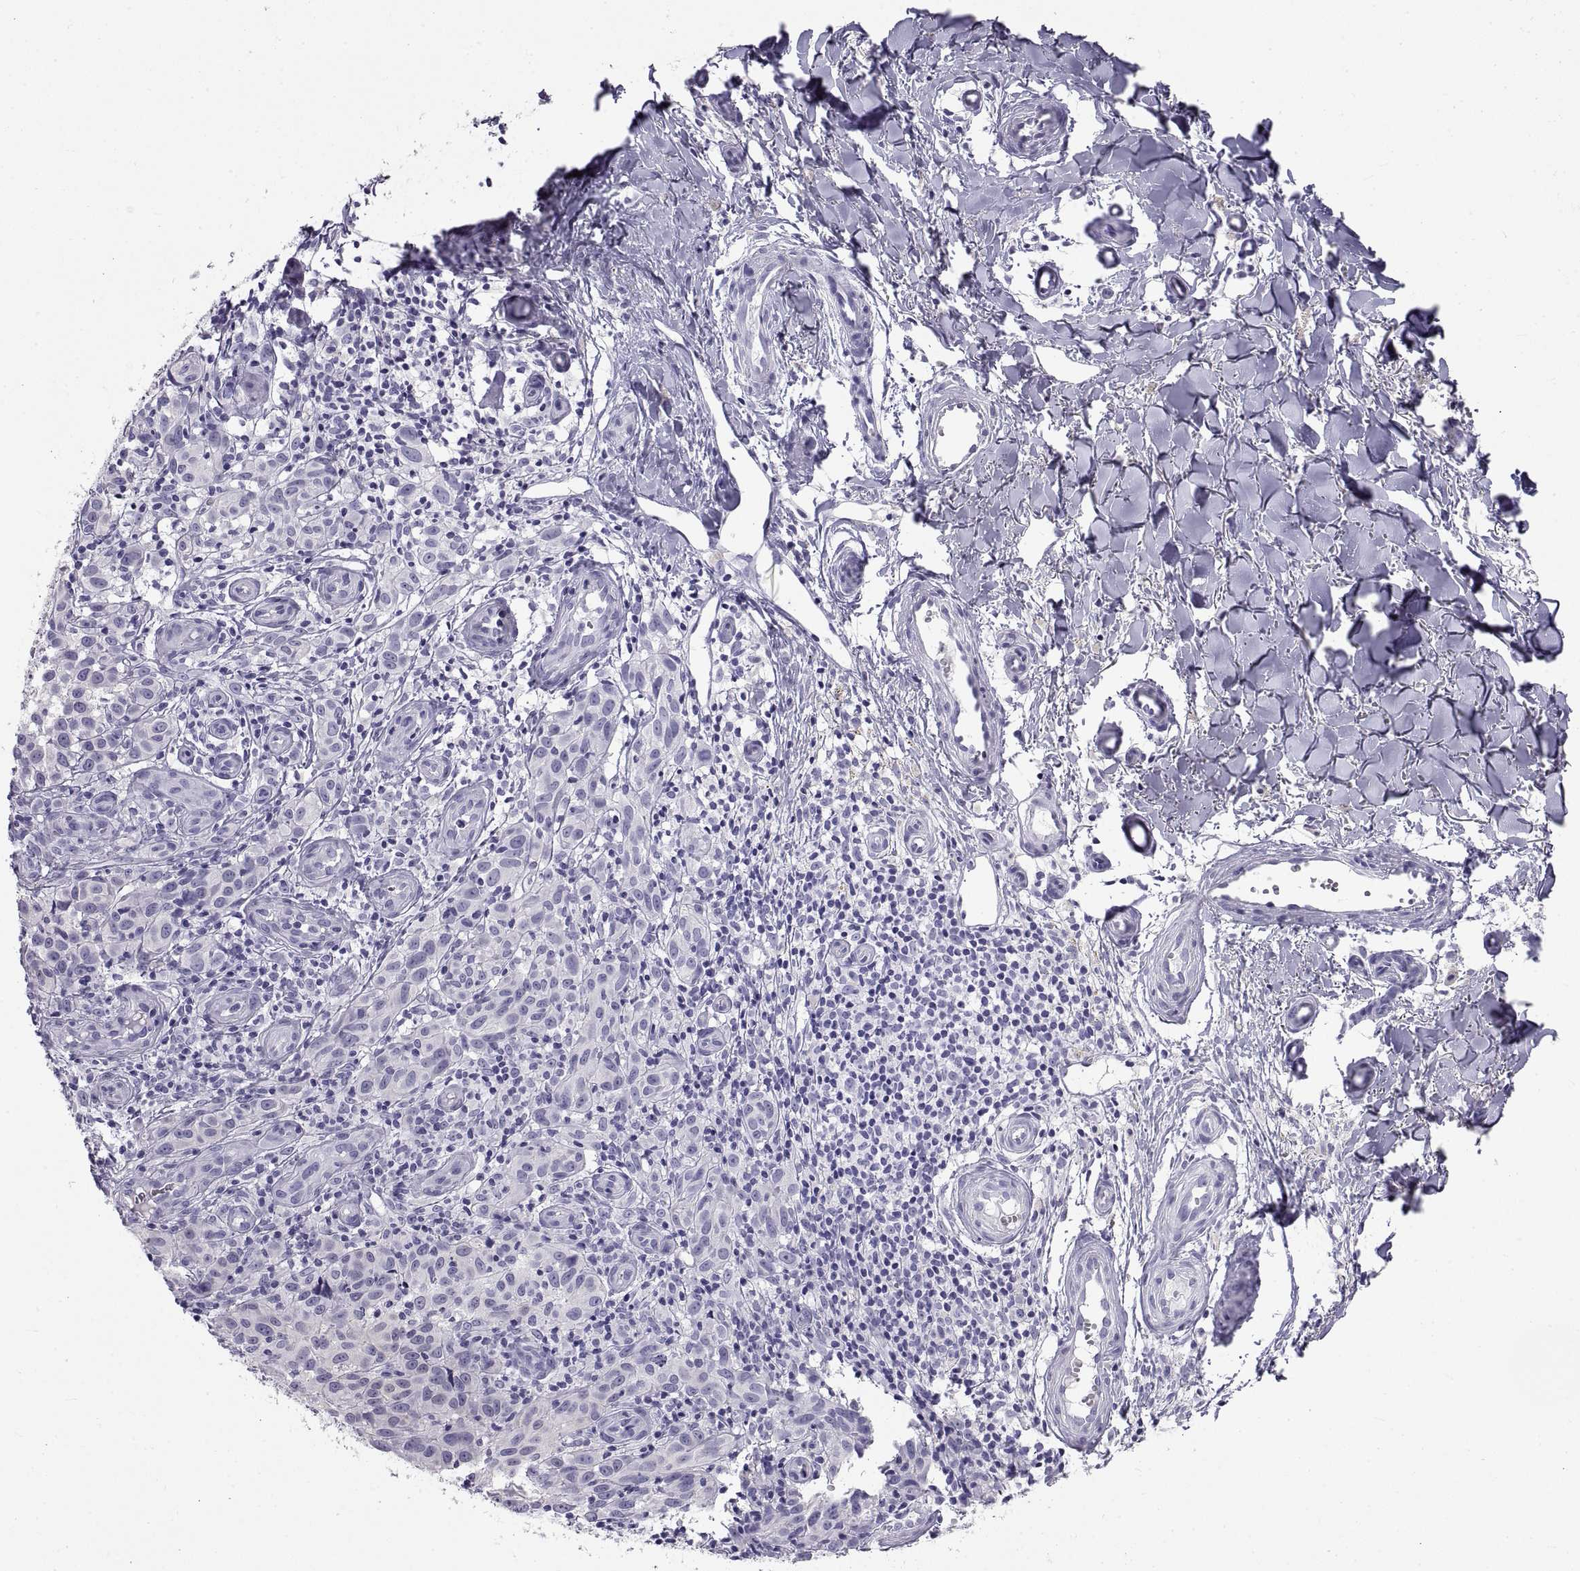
{"staining": {"intensity": "negative", "quantity": "none", "location": "none"}, "tissue": "melanoma", "cell_type": "Tumor cells", "image_type": "cancer", "snomed": [{"axis": "morphology", "description": "Malignant melanoma, NOS"}, {"axis": "topography", "description": "Skin"}], "caption": "The IHC photomicrograph has no significant staining in tumor cells of malignant melanoma tissue.", "gene": "RLBP1", "patient": {"sex": "female", "age": 53}}